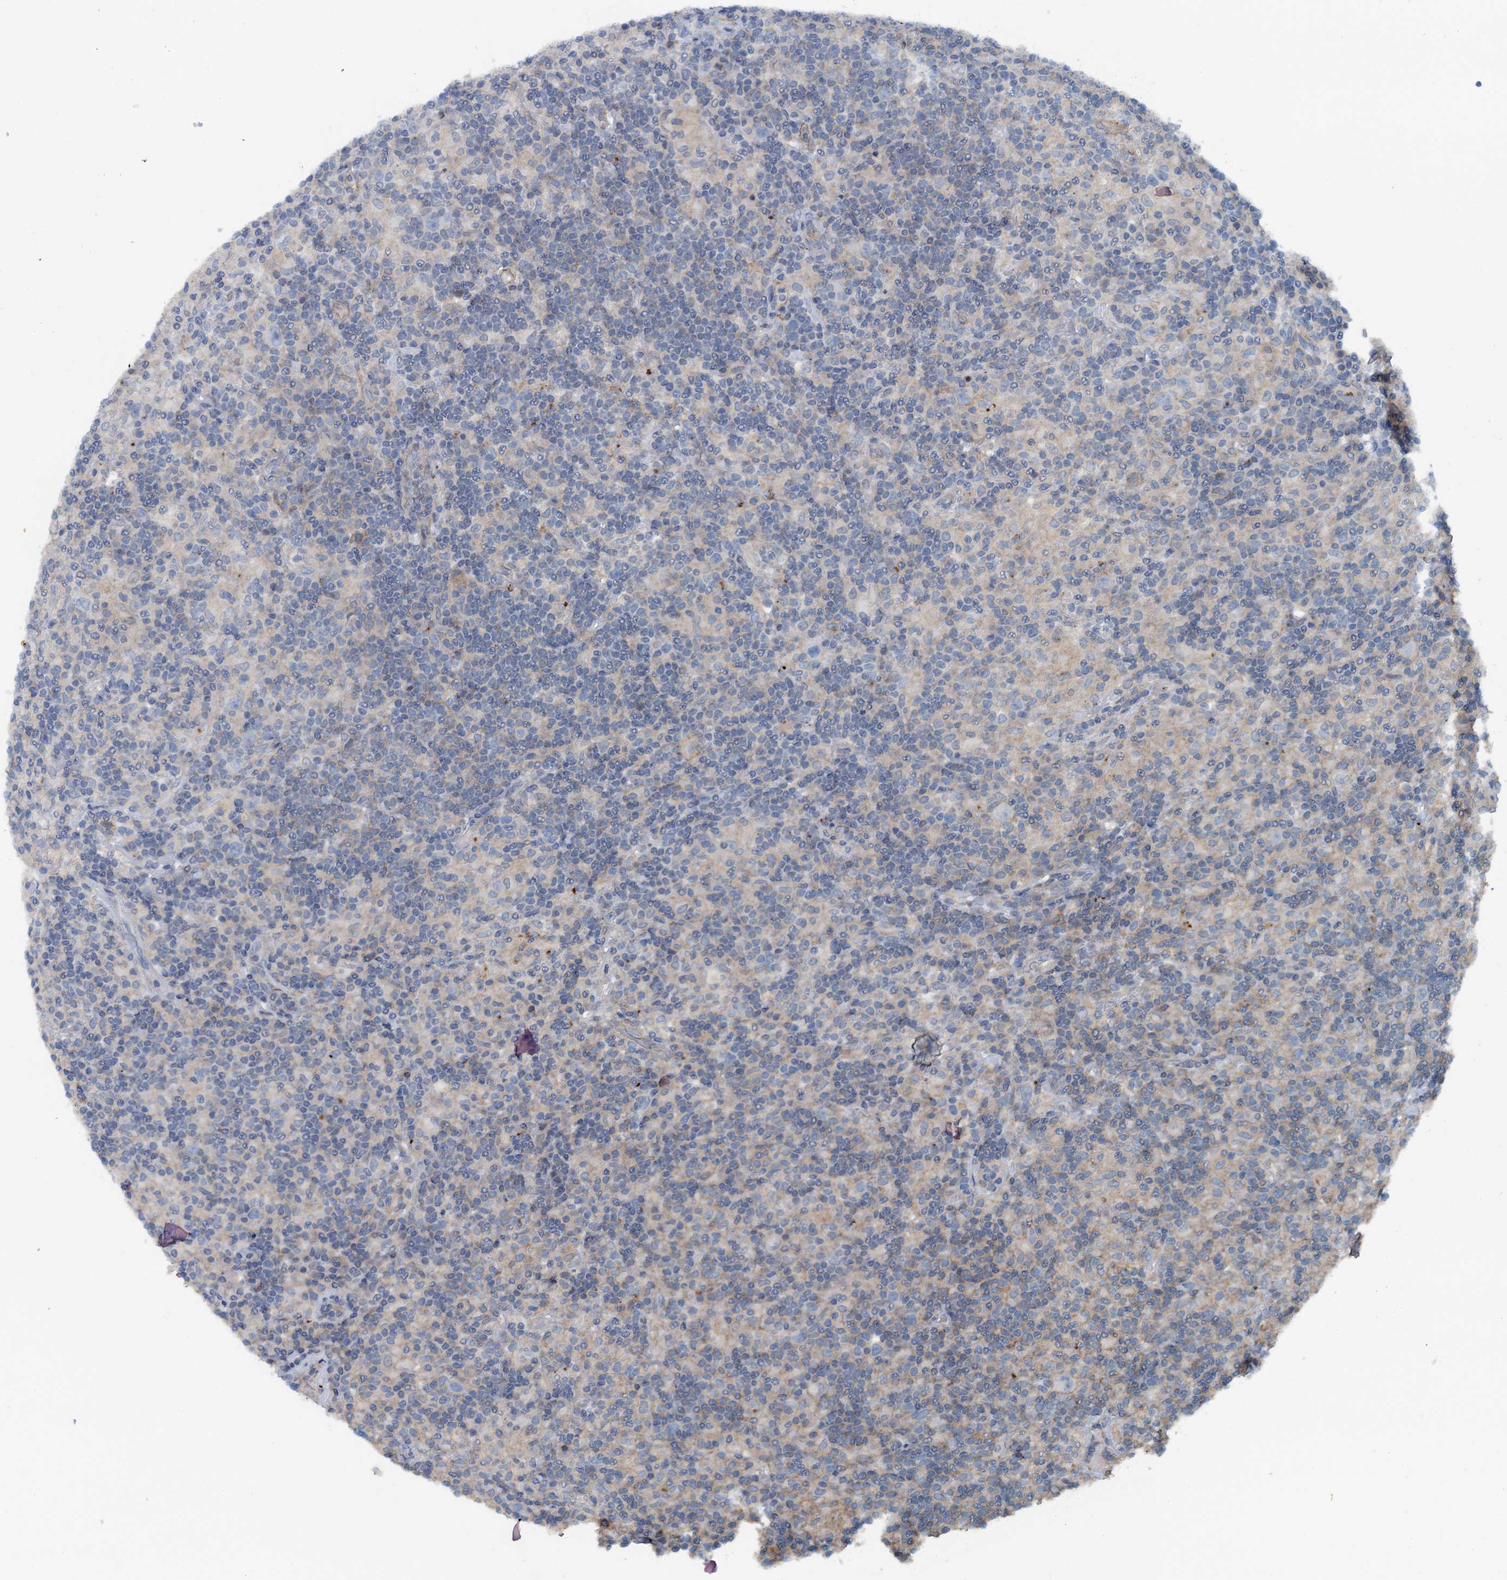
{"staining": {"intensity": "negative", "quantity": "none", "location": "none"}, "tissue": "lymphoma", "cell_type": "Tumor cells", "image_type": "cancer", "snomed": [{"axis": "morphology", "description": "Hodgkin's disease, NOS"}, {"axis": "topography", "description": "Lymph node"}], "caption": "A high-resolution image shows immunohistochemistry staining of lymphoma, which reveals no significant staining in tumor cells.", "gene": "THAP10", "patient": {"sex": "male", "age": 70}}